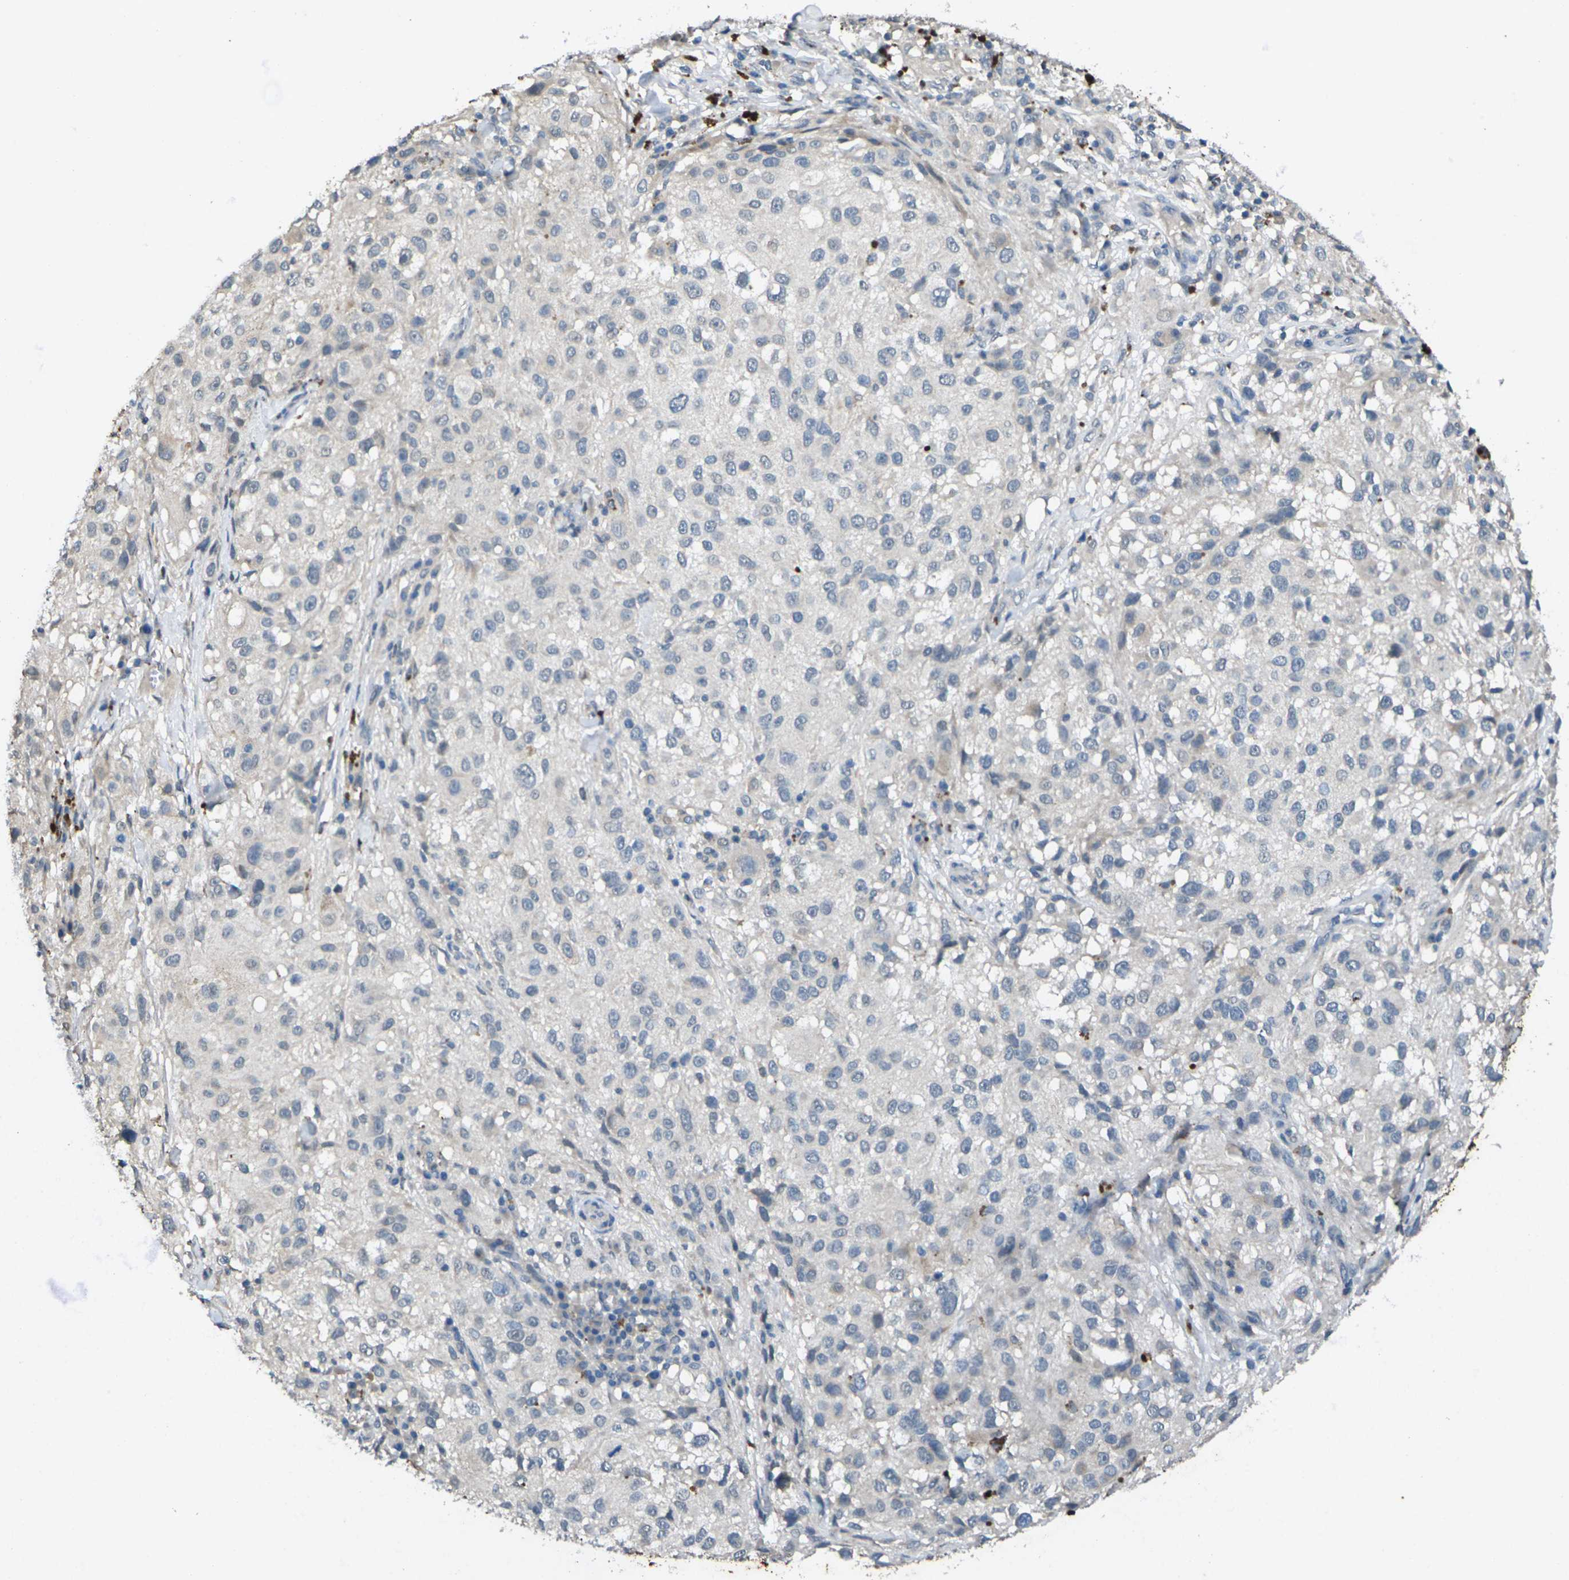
{"staining": {"intensity": "negative", "quantity": "none", "location": "none"}, "tissue": "melanoma", "cell_type": "Tumor cells", "image_type": "cancer", "snomed": [{"axis": "morphology", "description": "Necrosis, NOS"}, {"axis": "morphology", "description": "Malignant melanoma, NOS"}, {"axis": "topography", "description": "Skin"}], "caption": "This is a histopathology image of immunohistochemistry (IHC) staining of melanoma, which shows no positivity in tumor cells. Nuclei are stained in blue.", "gene": "SIGLEC14", "patient": {"sex": "female", "age": 87}}